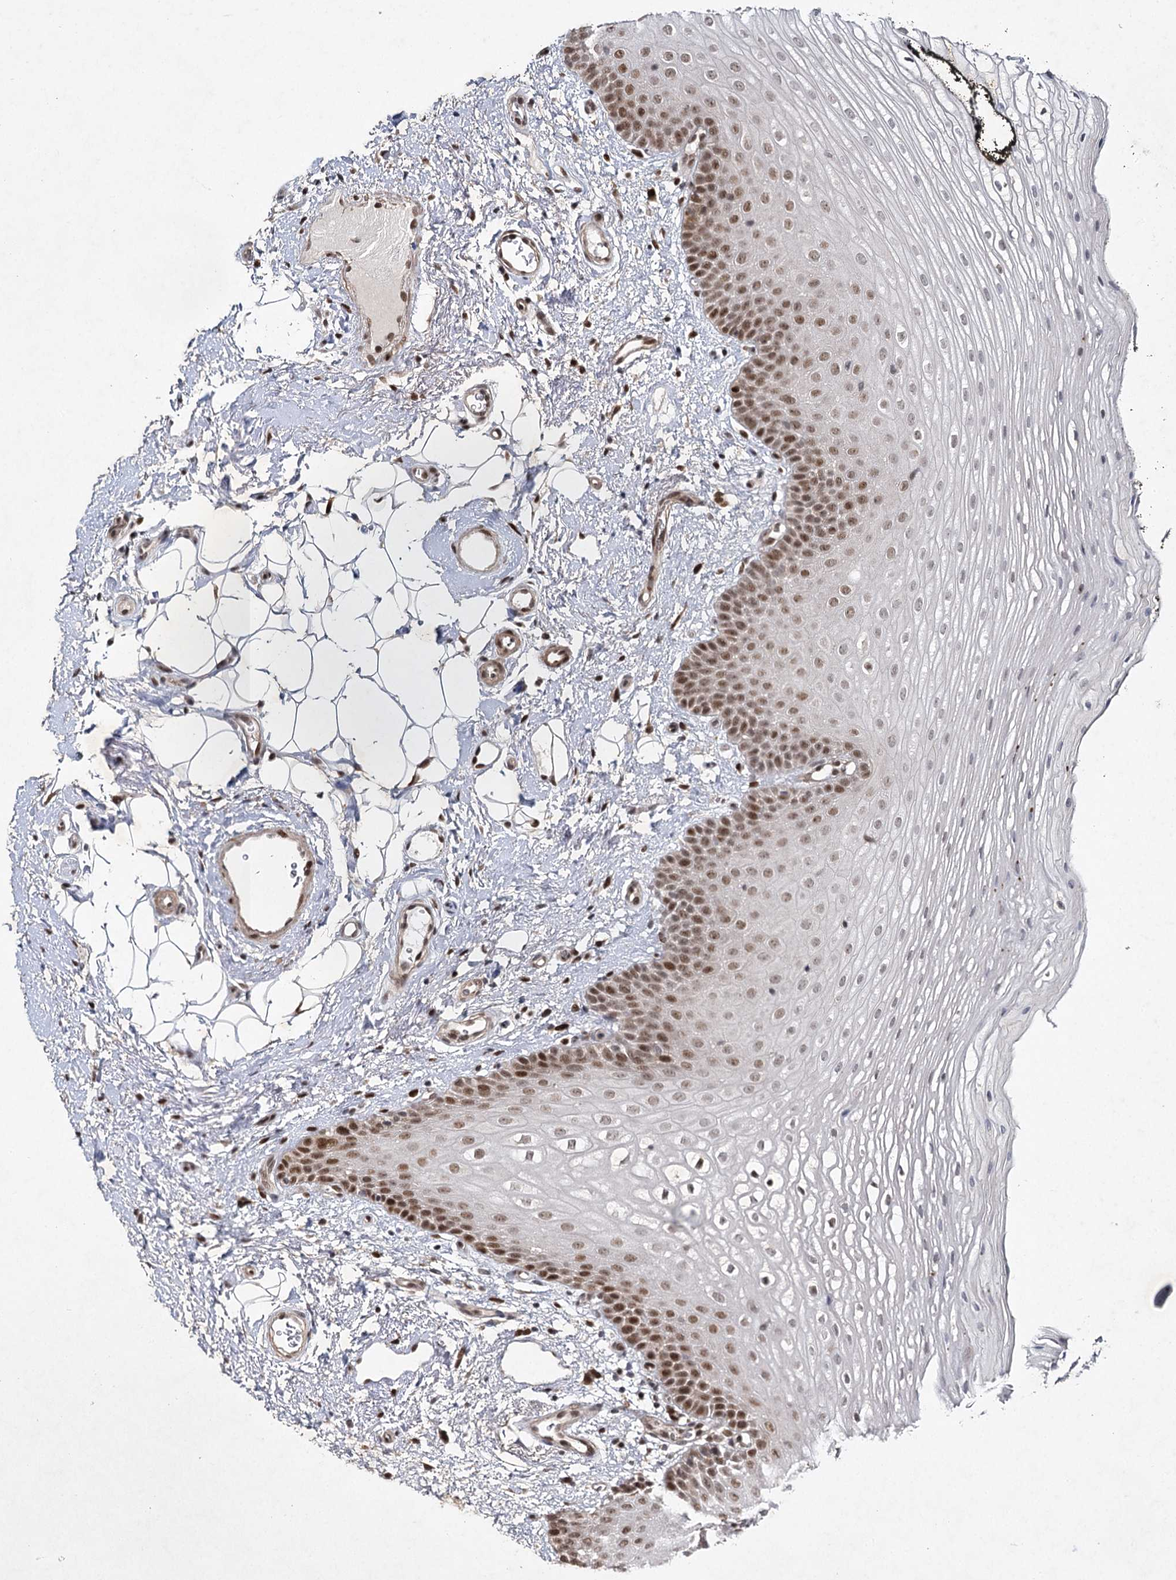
{"staining": {"intensity": "moderate", "quantity": "25%-75%", "location": "nuclear"}, "tissue": "oral mucosa", "cell_type": "Squamous epithelial cells", "image_type": "normal", "snomed": [{"axis": "morphology", "description": "No evidence of malignacy"}, {"axis": "topography", "description": "Oral tissue"}, {"axis": "topography", "description": "Head-Neck"}], "caption": "DAB immunohistochemical staining of benign oral mucosa demonstrates moderate nuclear protein positivity in about 25%-75% of squamous epithelial cells. The staining is performed using DAB brown chromogen to label protein expression. The nuclei are counter-stained blue using hematoxylin.", "gene": "DCUN1D4", "patient": {"sex": "male", "age": 68}}